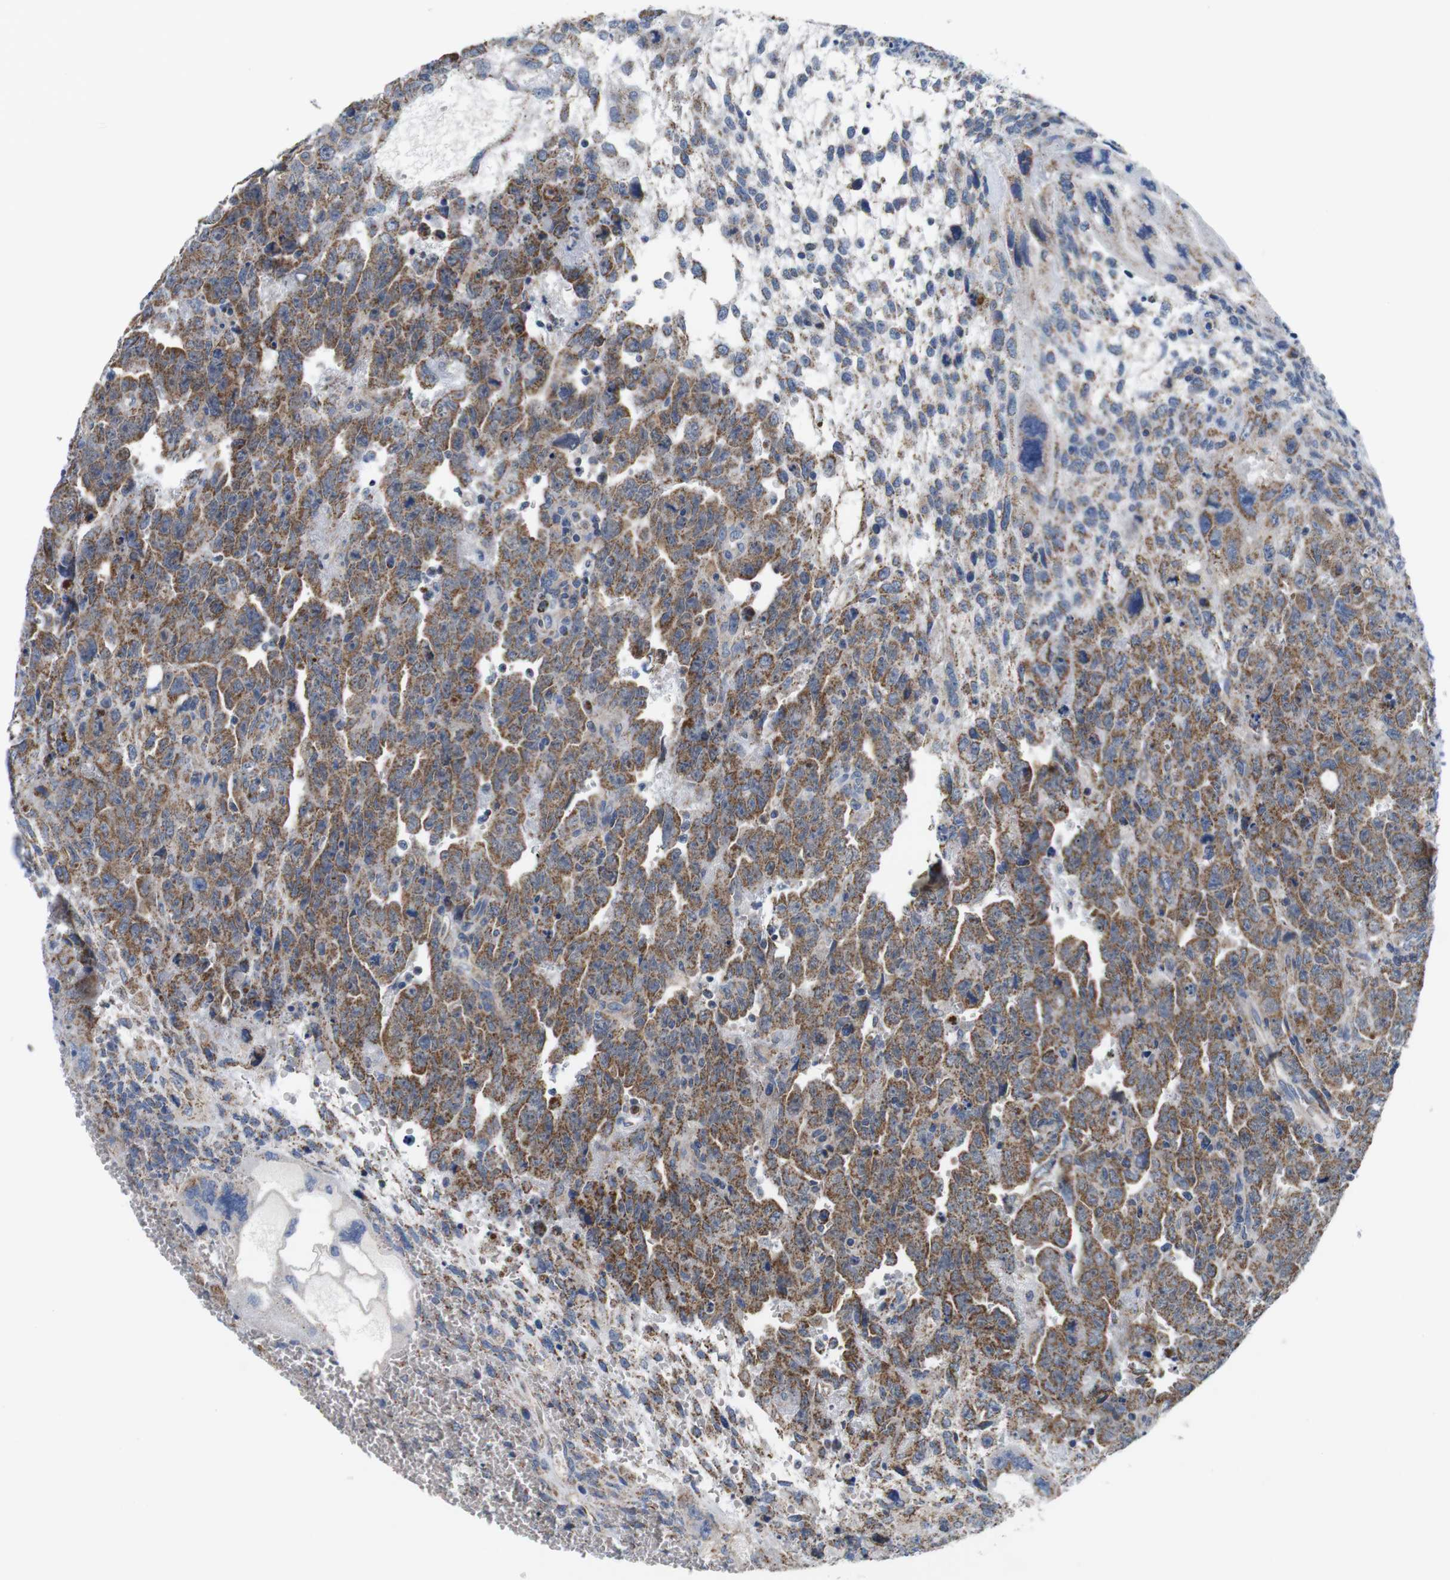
{"staining": {"intensity": "moderate", "quantity": ">75%", "location": "cytoplasmic/membranous"}, "tissue": "testis cancer", "cell_type": "Tumor cells", "image_type": "cancer", "snomed": [{"axis": "morphology", "description": "Carcinoma, Embryonal, NOS"}, {"axis": "topography", "description": "Testis"}], "caption": "There is medium levels of moderate cytoplasmic/membranous staining in tumor cells of embryonal carcinoma (testis), as demonstrated by immunohistochemical staining (brown color).", "gene": "F2RL1", "patient": {"sex": "male", "age": 28}}